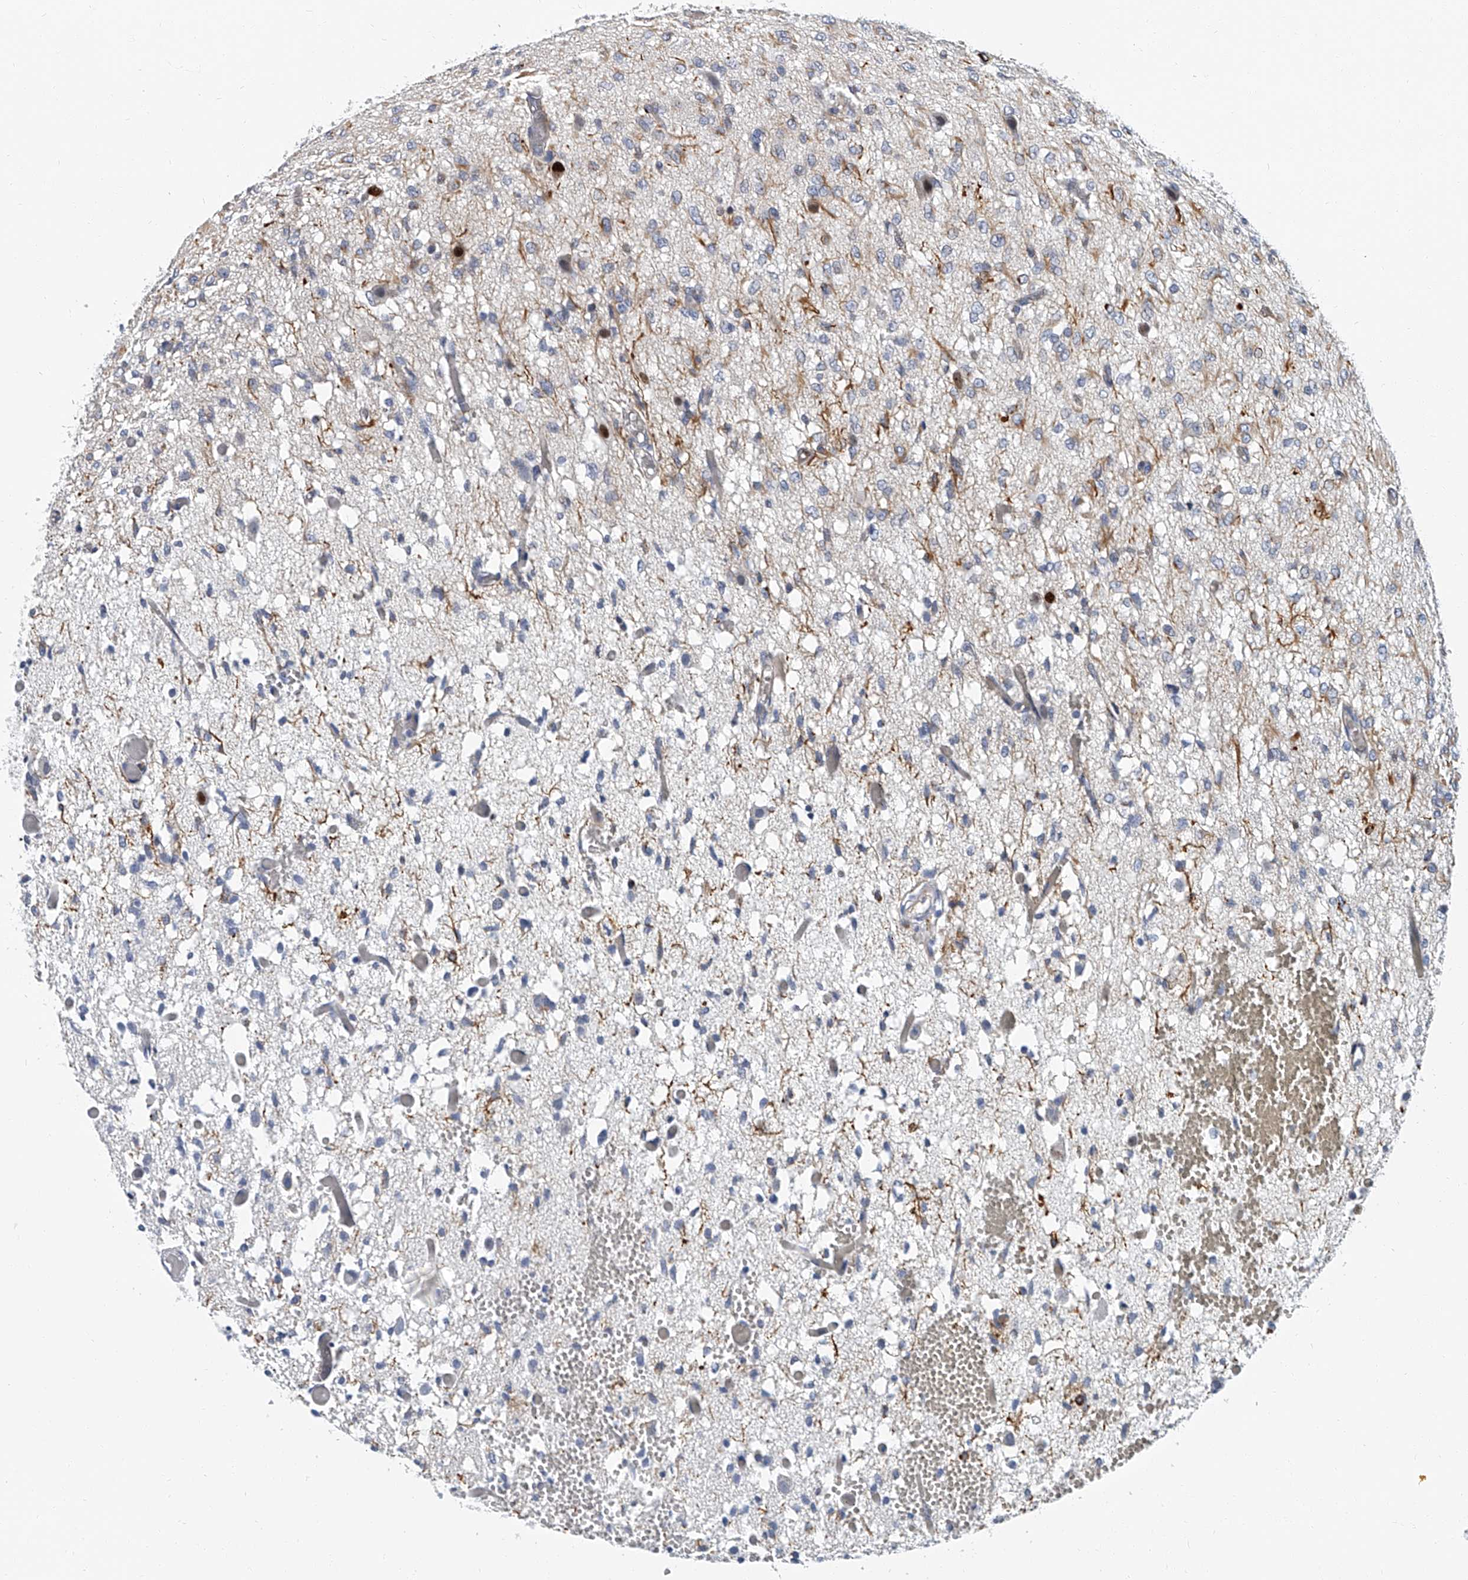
{"staining": {"intensity": "negative", "quantity": "none", "location": "none"}, "tissue": "glioma", "cell_type": "Tumor cells", "image_type": "cancer", "snomed": [{"axis": "morphology", "description": "Glioma, malignant, High grade"}, {"axis": "topography", "description": "Brain"}], "caption": "This micrograph is of high-grade glioma (malignant) stained with immunohistochemistry to label a protein in brown with the nuclei are counter-stained blue. There is no staining in tumor cells.", "gene": "KIRREL1", "patient": {"sex": "female", "age": 59}}